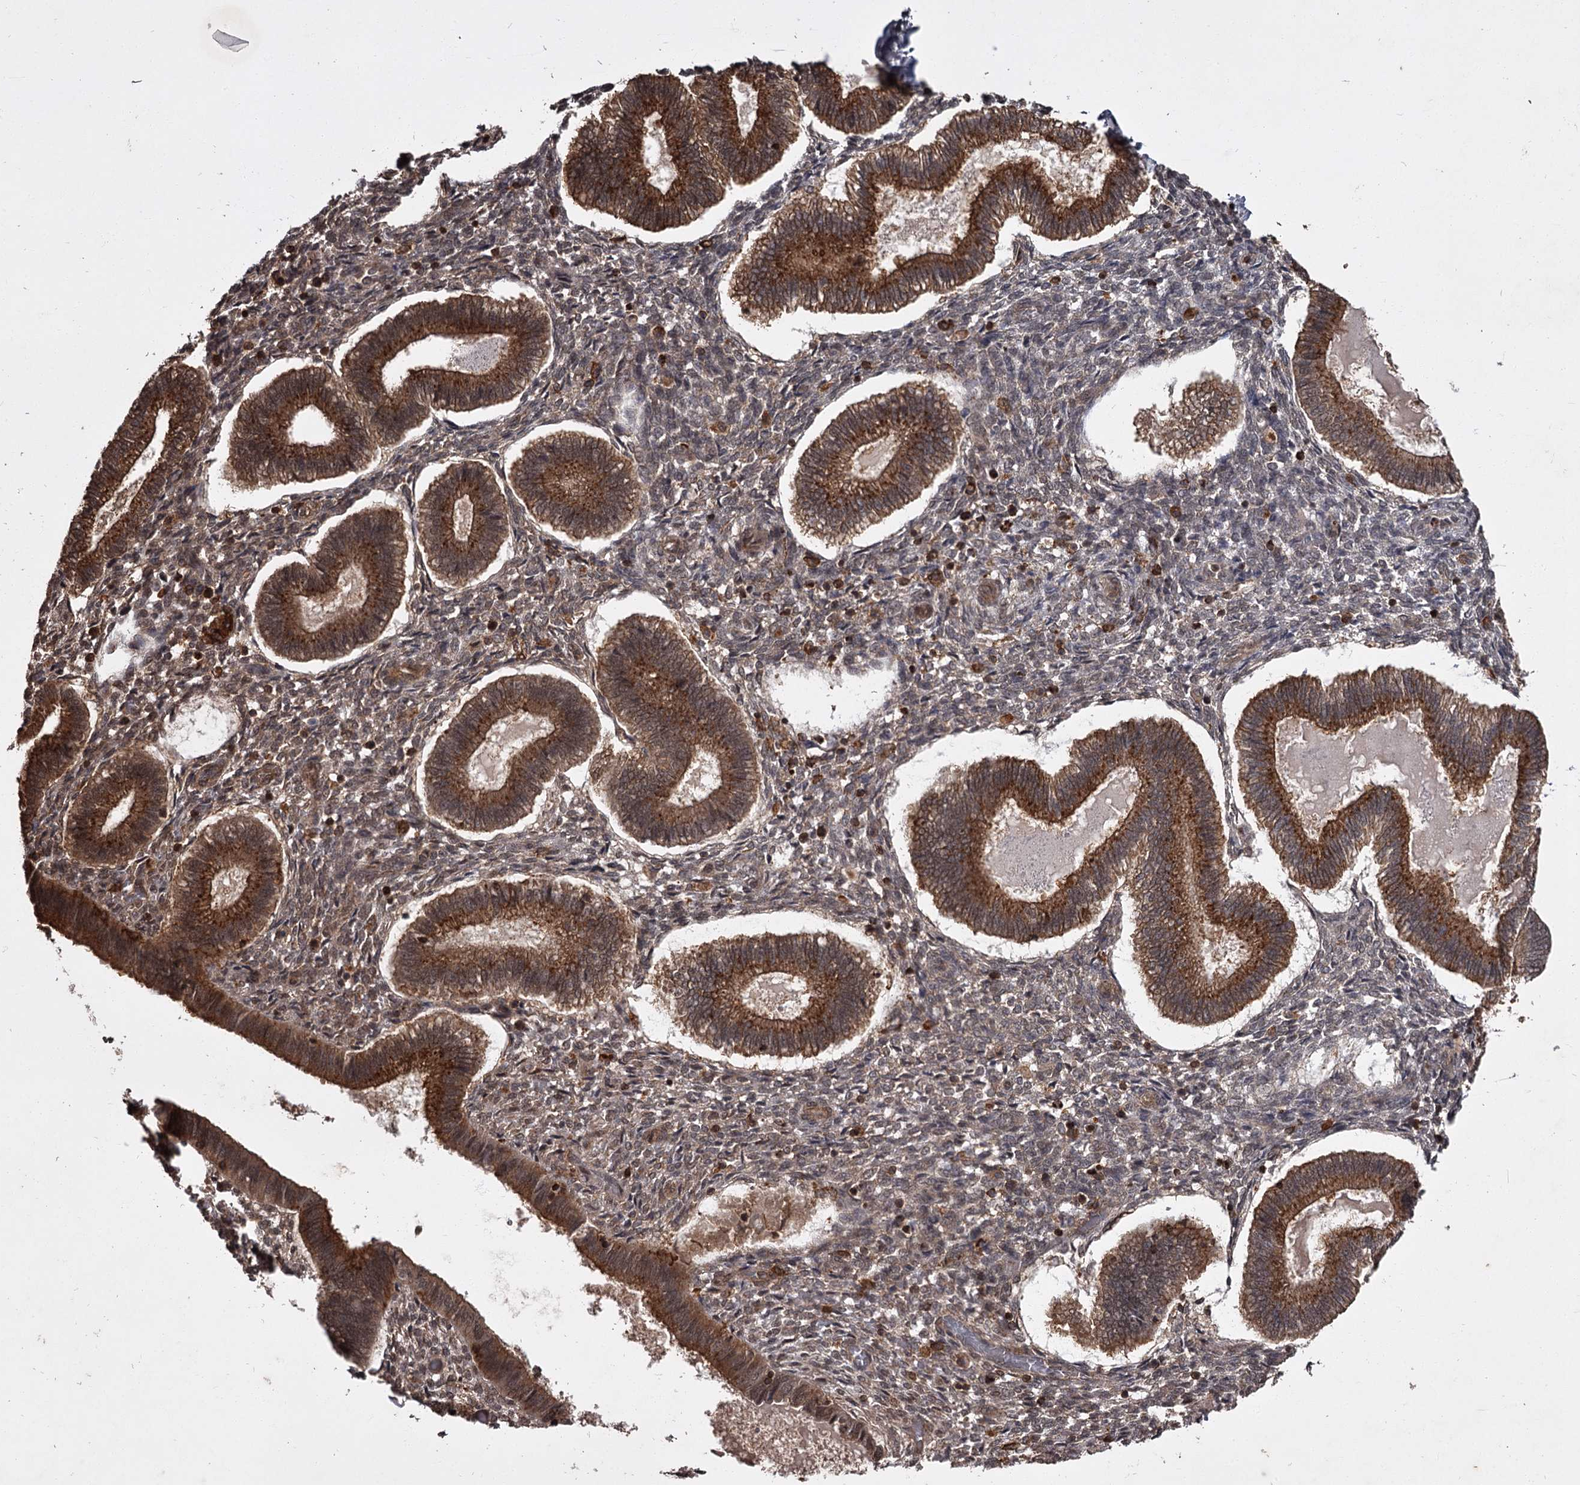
{"staining": {"intensity": "weak", "quantity": "25%-75%", "location": "cytoplasmic/membranous,nuclear"}, "tissue": "endometrium", "cell_type": "Cells in endometrial stroma", "image_type": "normal", "snomed": [{"axis": "morphology", "description": "Normal tissue, NOS"}, {"axis": "topography", "description": "Endometrium"}], "caption": "IHC micrograph of normal human endometrium stained for a protein (brown), which shows low levels of weak cytoplasmic/membranous,nuclear staining in about 25%-75% of cells in endometrial stroma.", "gene": "TBC1D23", "patient": {"sex": "female", "age": 25}}